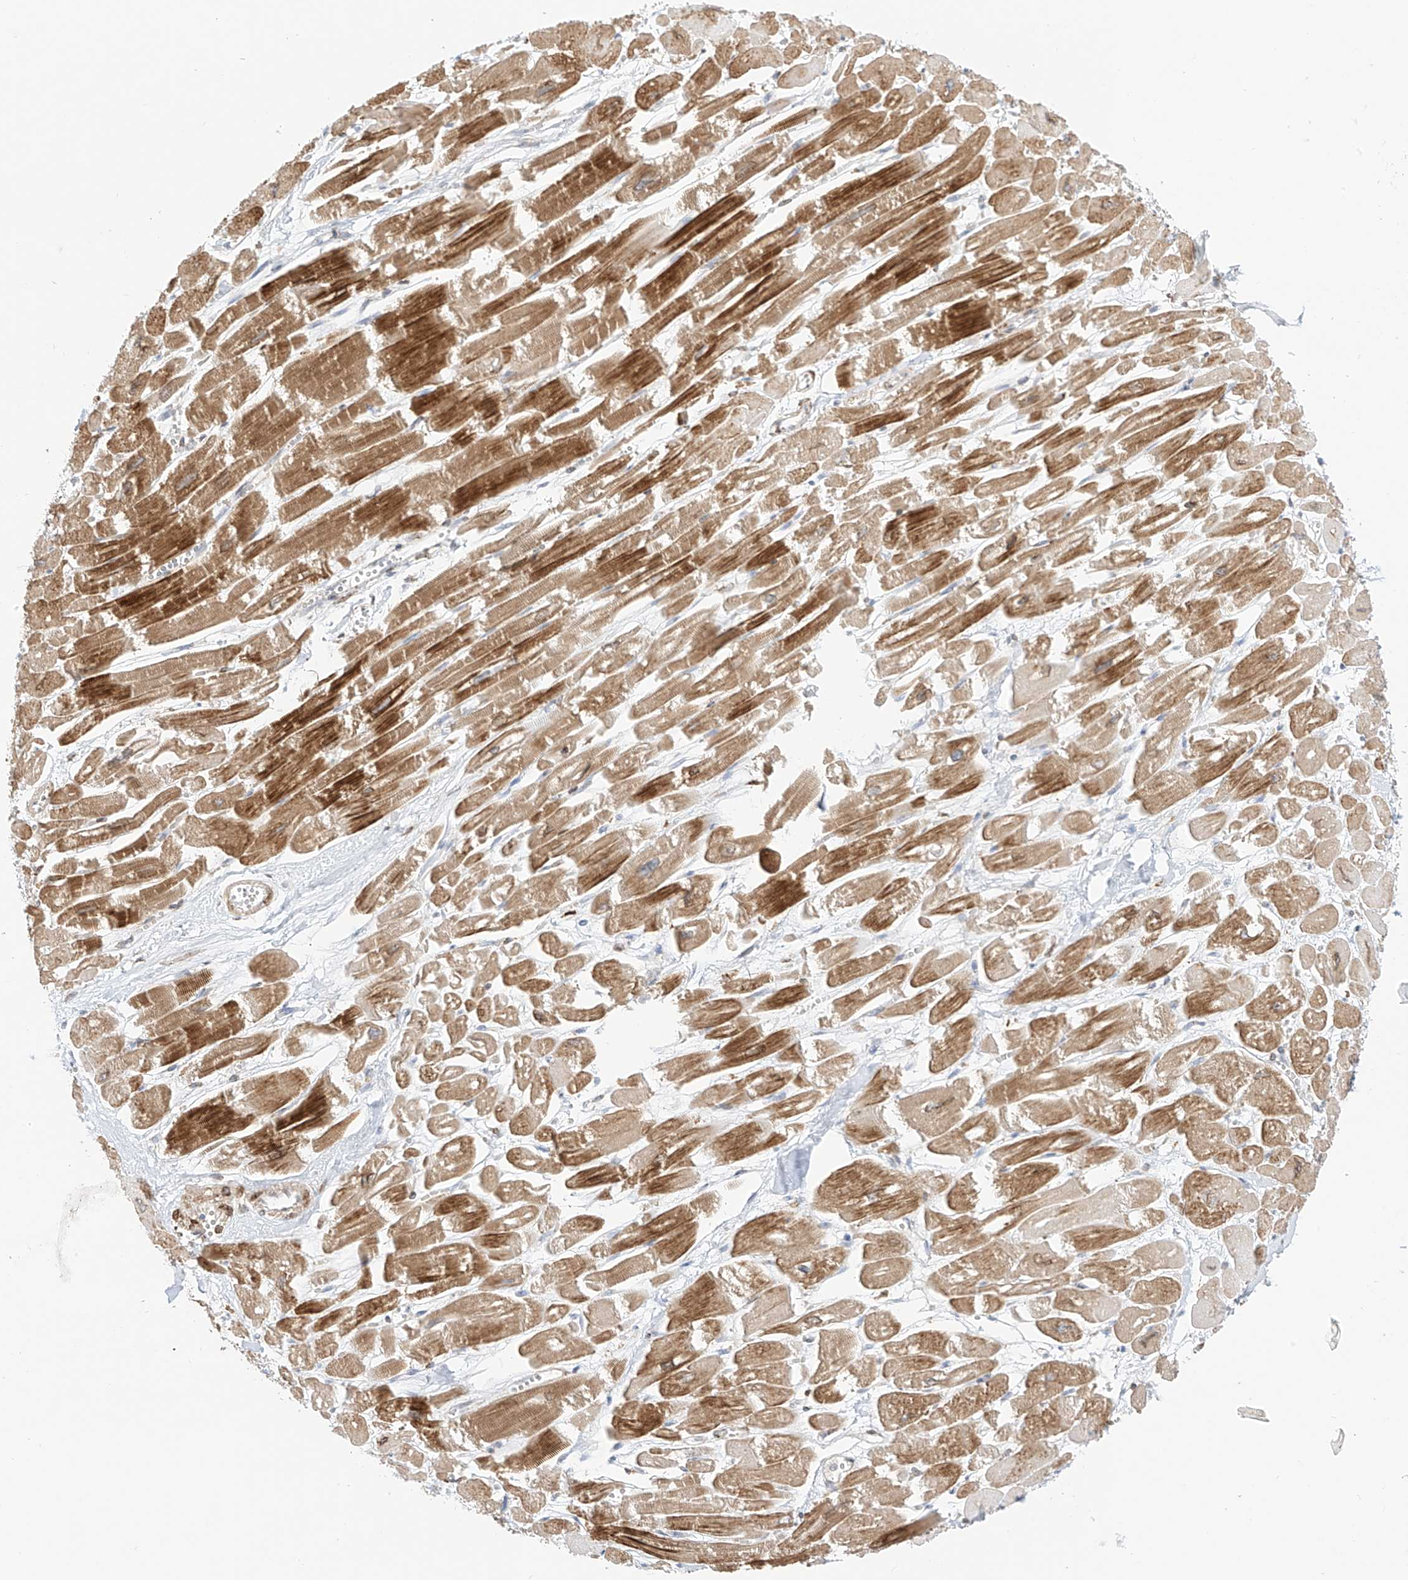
{"staining": {"intensity": "strong", "quantity": ">75%", "location": "cytoplasmic/membranous"}, "tissue": "heart muscle", "cell_type": "Cardiomyocytes", "image_type": "normal", "snomed": [{"axis": "morphology", "description": "Normal tissue, NOS"}, {"axis": "topography", "description": "Heart"}], "caption": "Heart muscle stained with IHC shows strong cytoplasmic/membranous staining in about >75% of cardiomyocytes. Ihc stains the protein of interest in brown and the nuclei are stained blue.", "gene": "PCYOX1", "patient": {"sex": "male", "age": 54}}